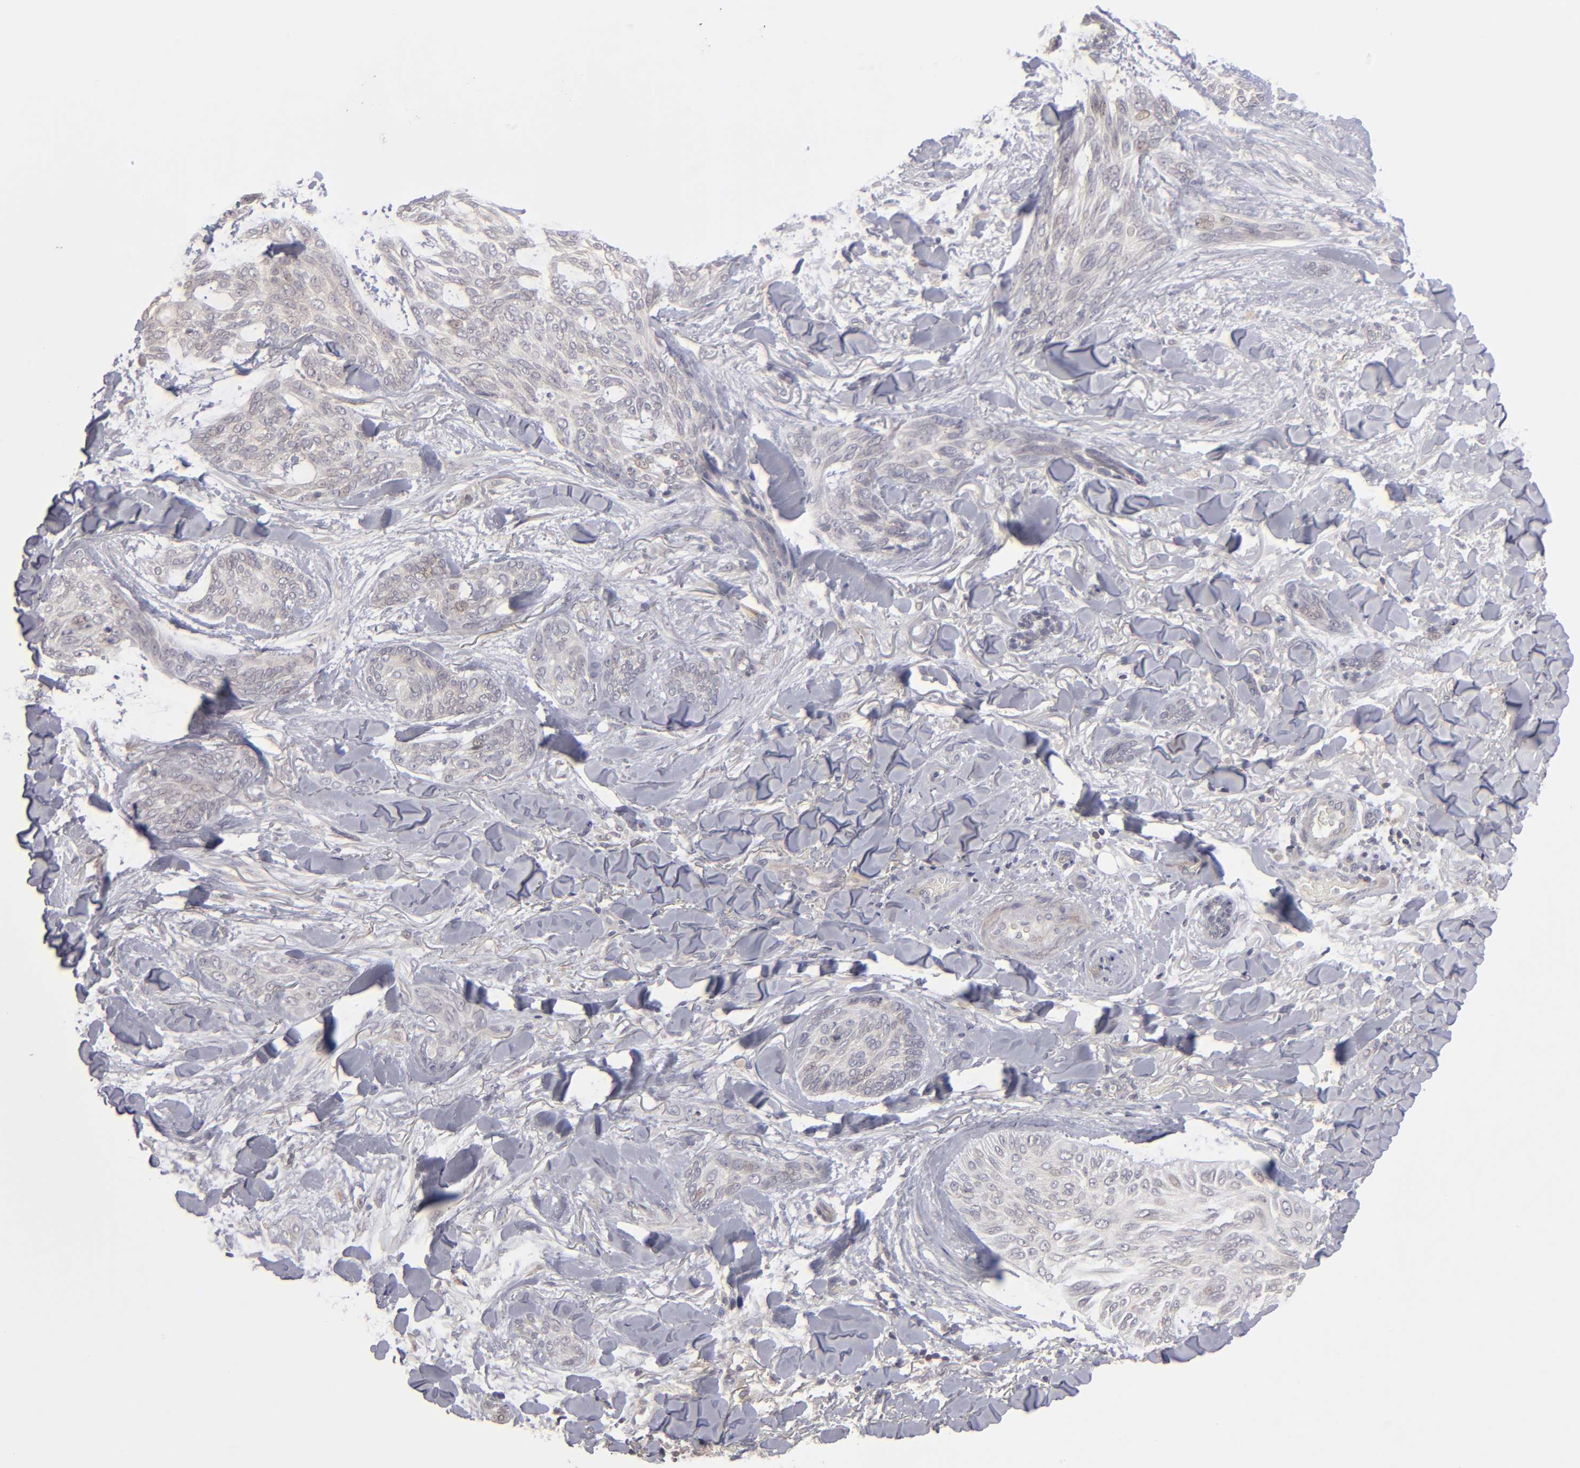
{"staining": {"intensity": "weak", "quantity": "25%-75%", "location": "cytoplasmic/membranous"}, "tissue": "skin cancer", "cell_type": "Tumor cells", "image_type": "cancer", "snomed": [{"axis": "morphology", "description": "Normal tissue, NOS"}, {"axis": "morphology", "description": "Basal cell carcinoma"}, {"axis": "topography", "description": "Skin"}], "caption": "Skin basal cell carcinoma tissue demonstrates weak cytoplasmic/membranous expression in approximately 25%-75% of tumor cells", "gene": "CEP97", "patient": {"sex": "female", "age": 71}}